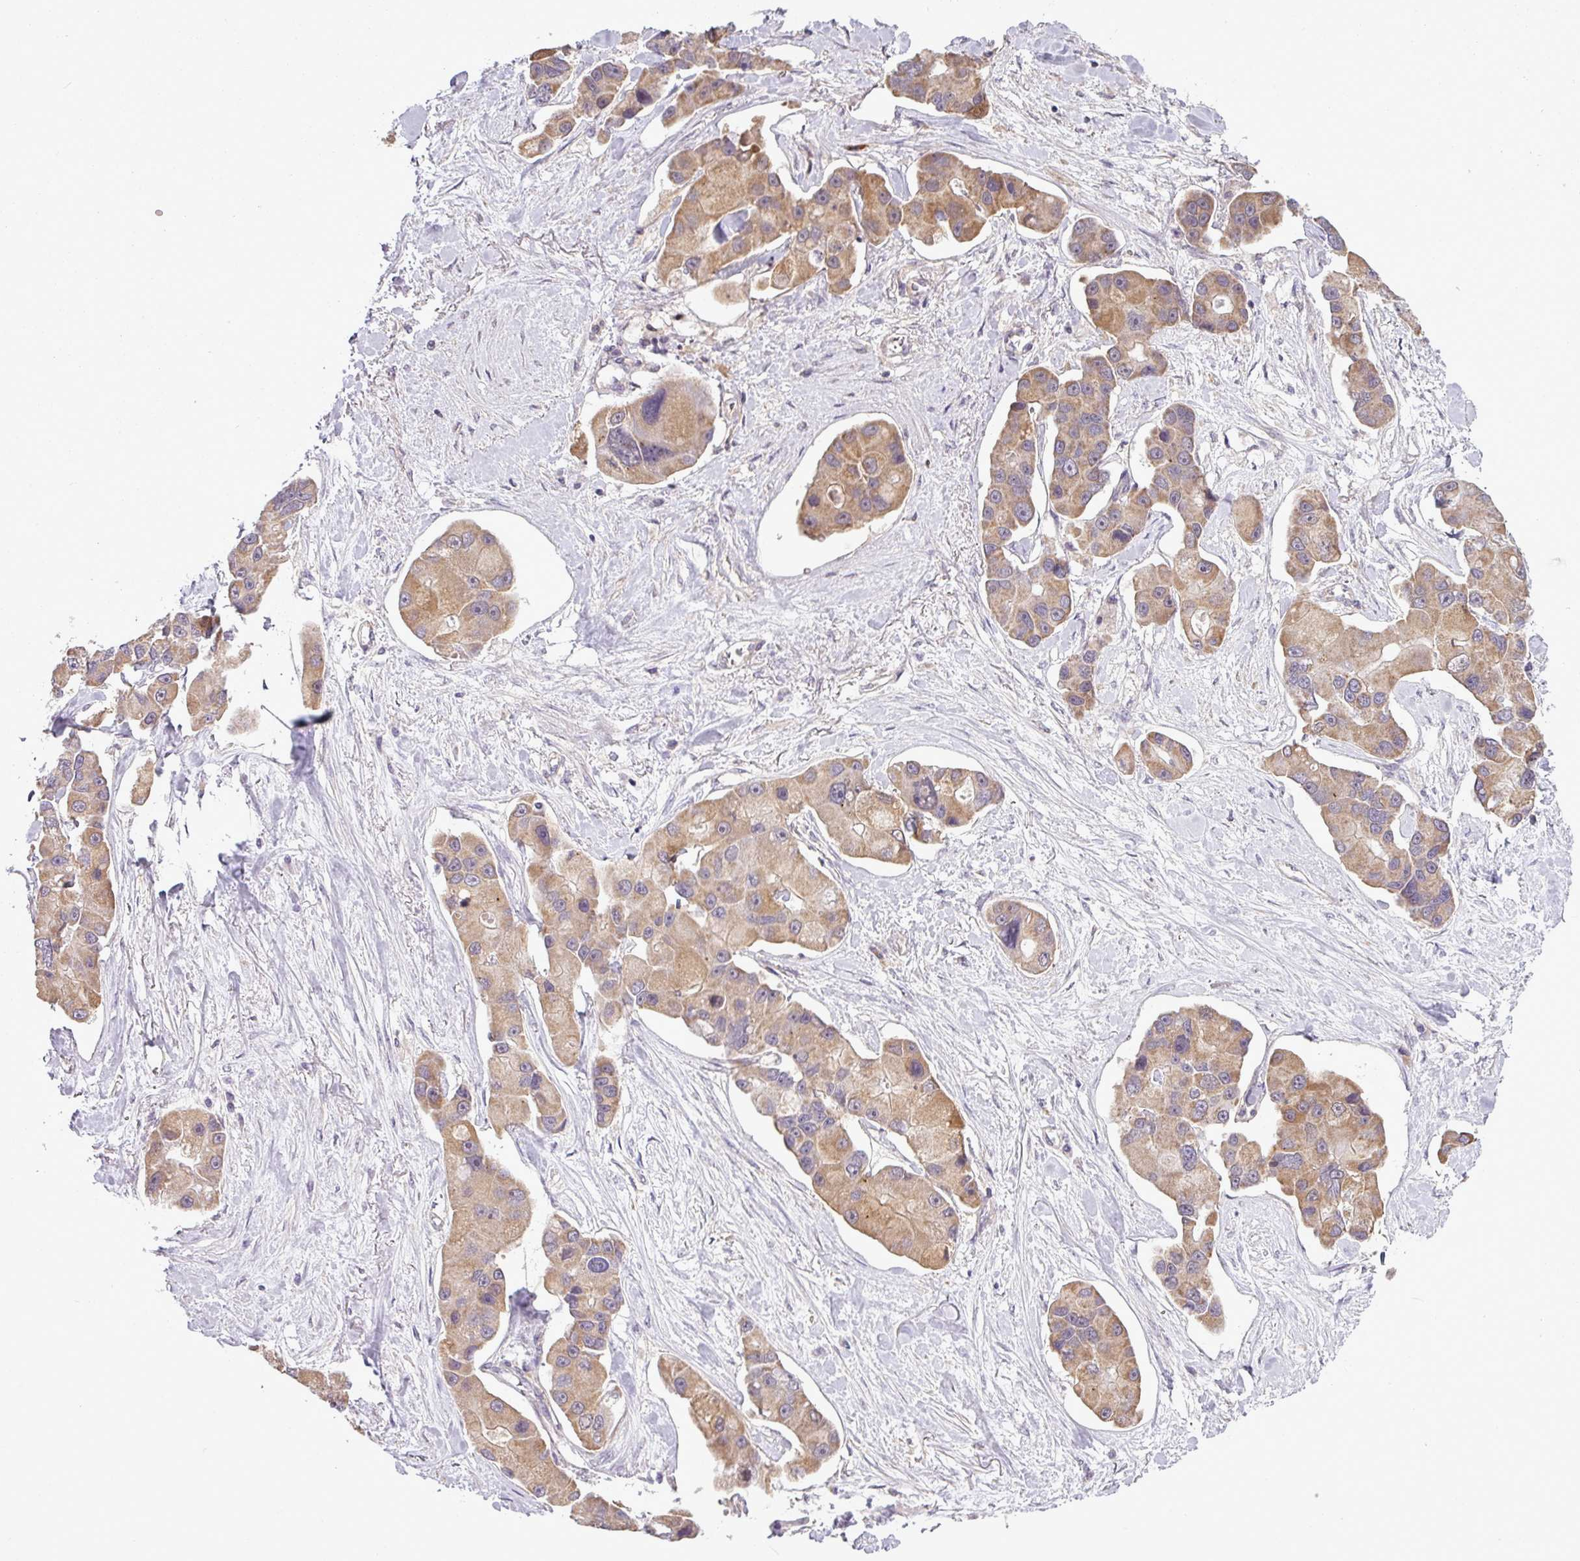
{"staining": {"intensity": "moderate", "quantity": ">75%", "location": "cytoplasmic/membranous"}, "tissue": "lung cancer", "cell_type": "Tumor cells", "image_type": "cancer", "snomed": [{"axis": "morphology", "description": "Adenocarcinoma, NOS"}, {"axis": "topography", "description": "Lung"}], "caption": "Human lung adenocarcinoma stained for a protein (brown) demonstrates moderate cytoplasmic/membranous positive positivity in approximately >75% of tumor cells.", "gene": "ZNF217", "patient": {"sex": "female", "age": 54}}